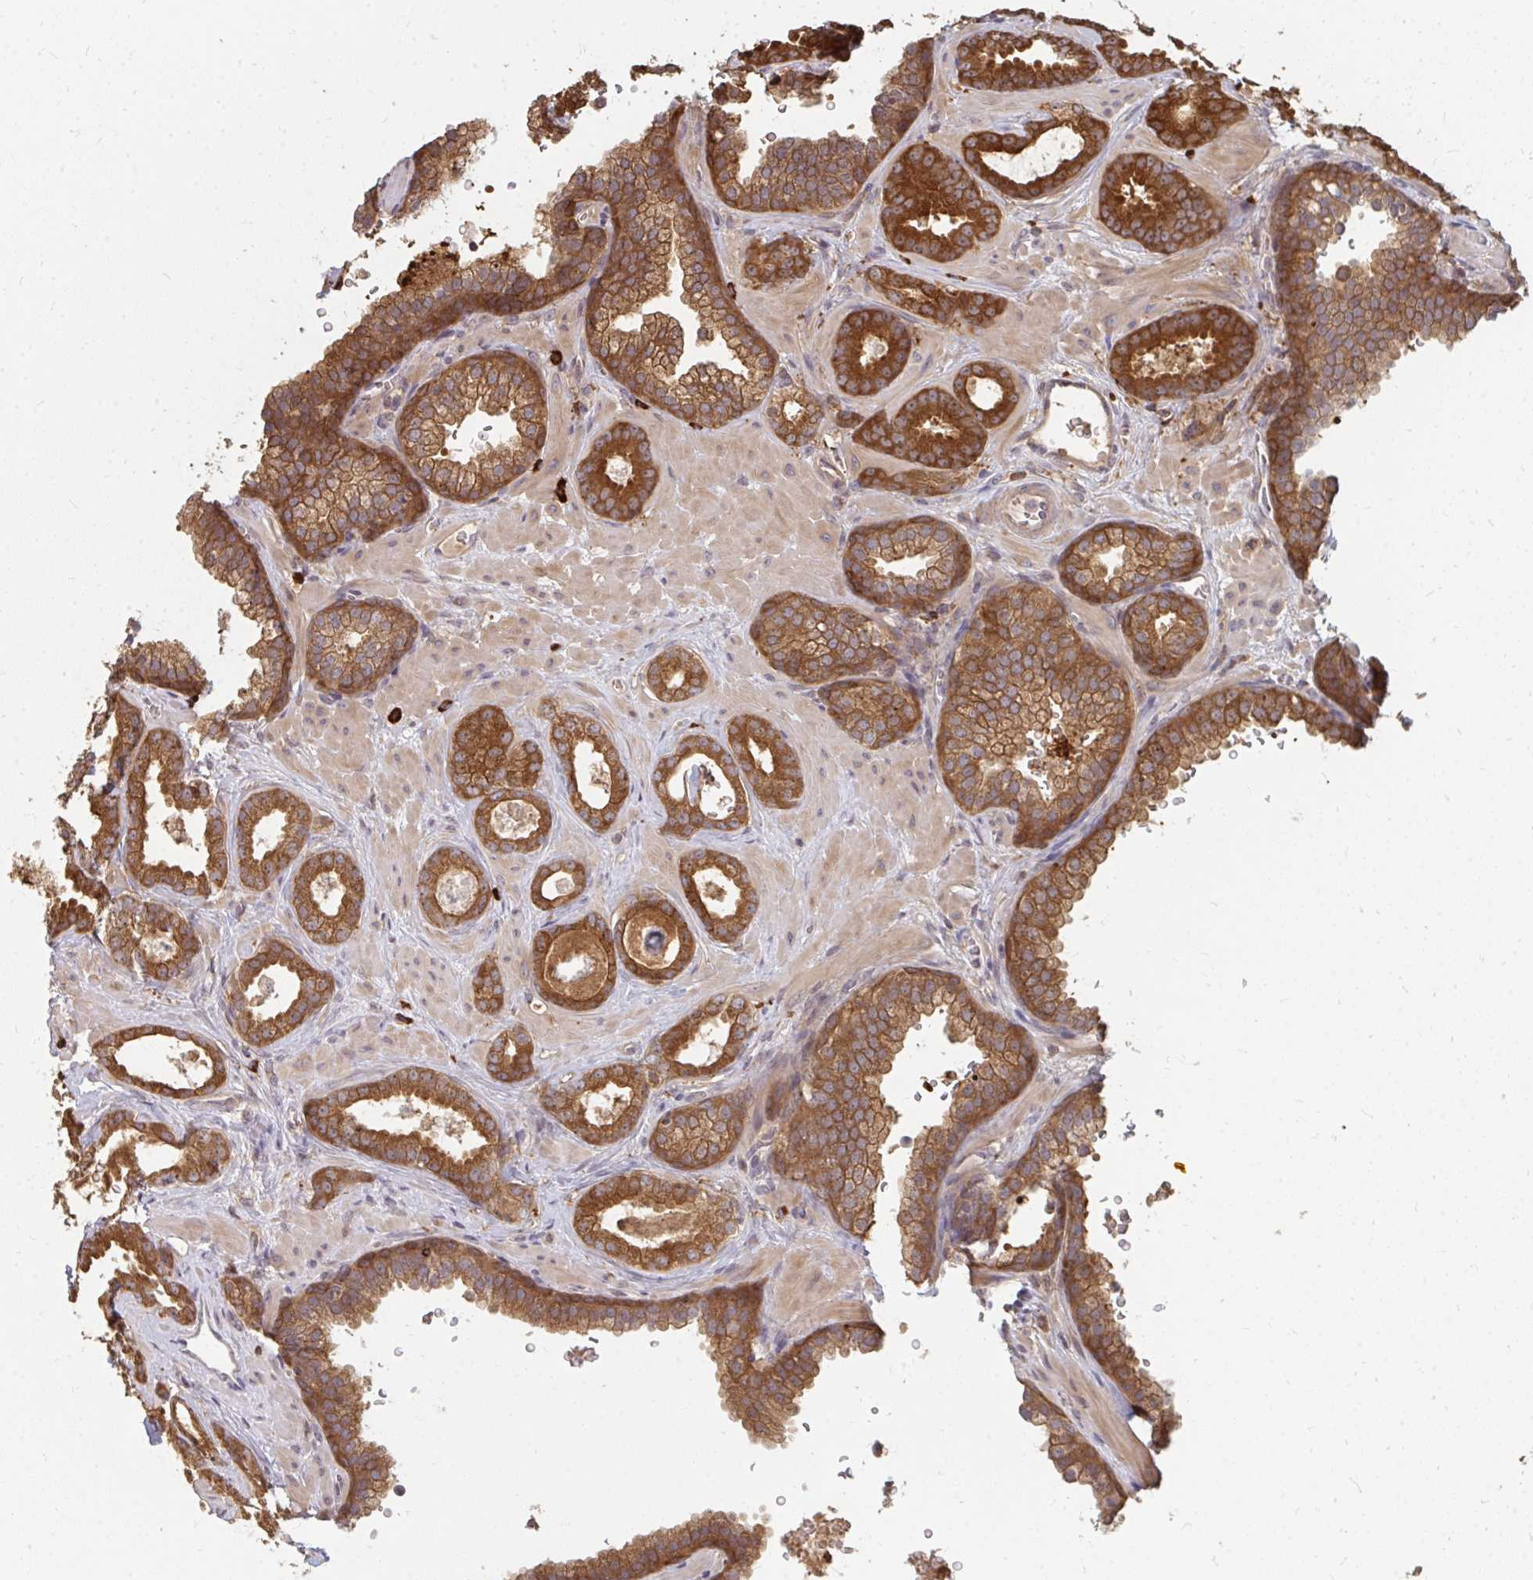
{"staining": {"intensity": "strong", "quantity": ">75%", "location": "cytoplasmic/membranous"}, "tissue": "prostate cancer", "cell_type": "Tumor cells", "image_type": "cancer", "snomed": [{"axis": "morphology", "description": "Adenocarcinoma, High grade"}, {"axis": "topography", "description": "Prostate"}], "caption": "High-power microscopy captured an immunohistochemistry photomicrograph of prostate cancer, revealing strong cytoplasmic/membranous expression in about >75% of tumor cells.", "gene": "ZNF285", "patient": {"sex": "male", "age": 58}}